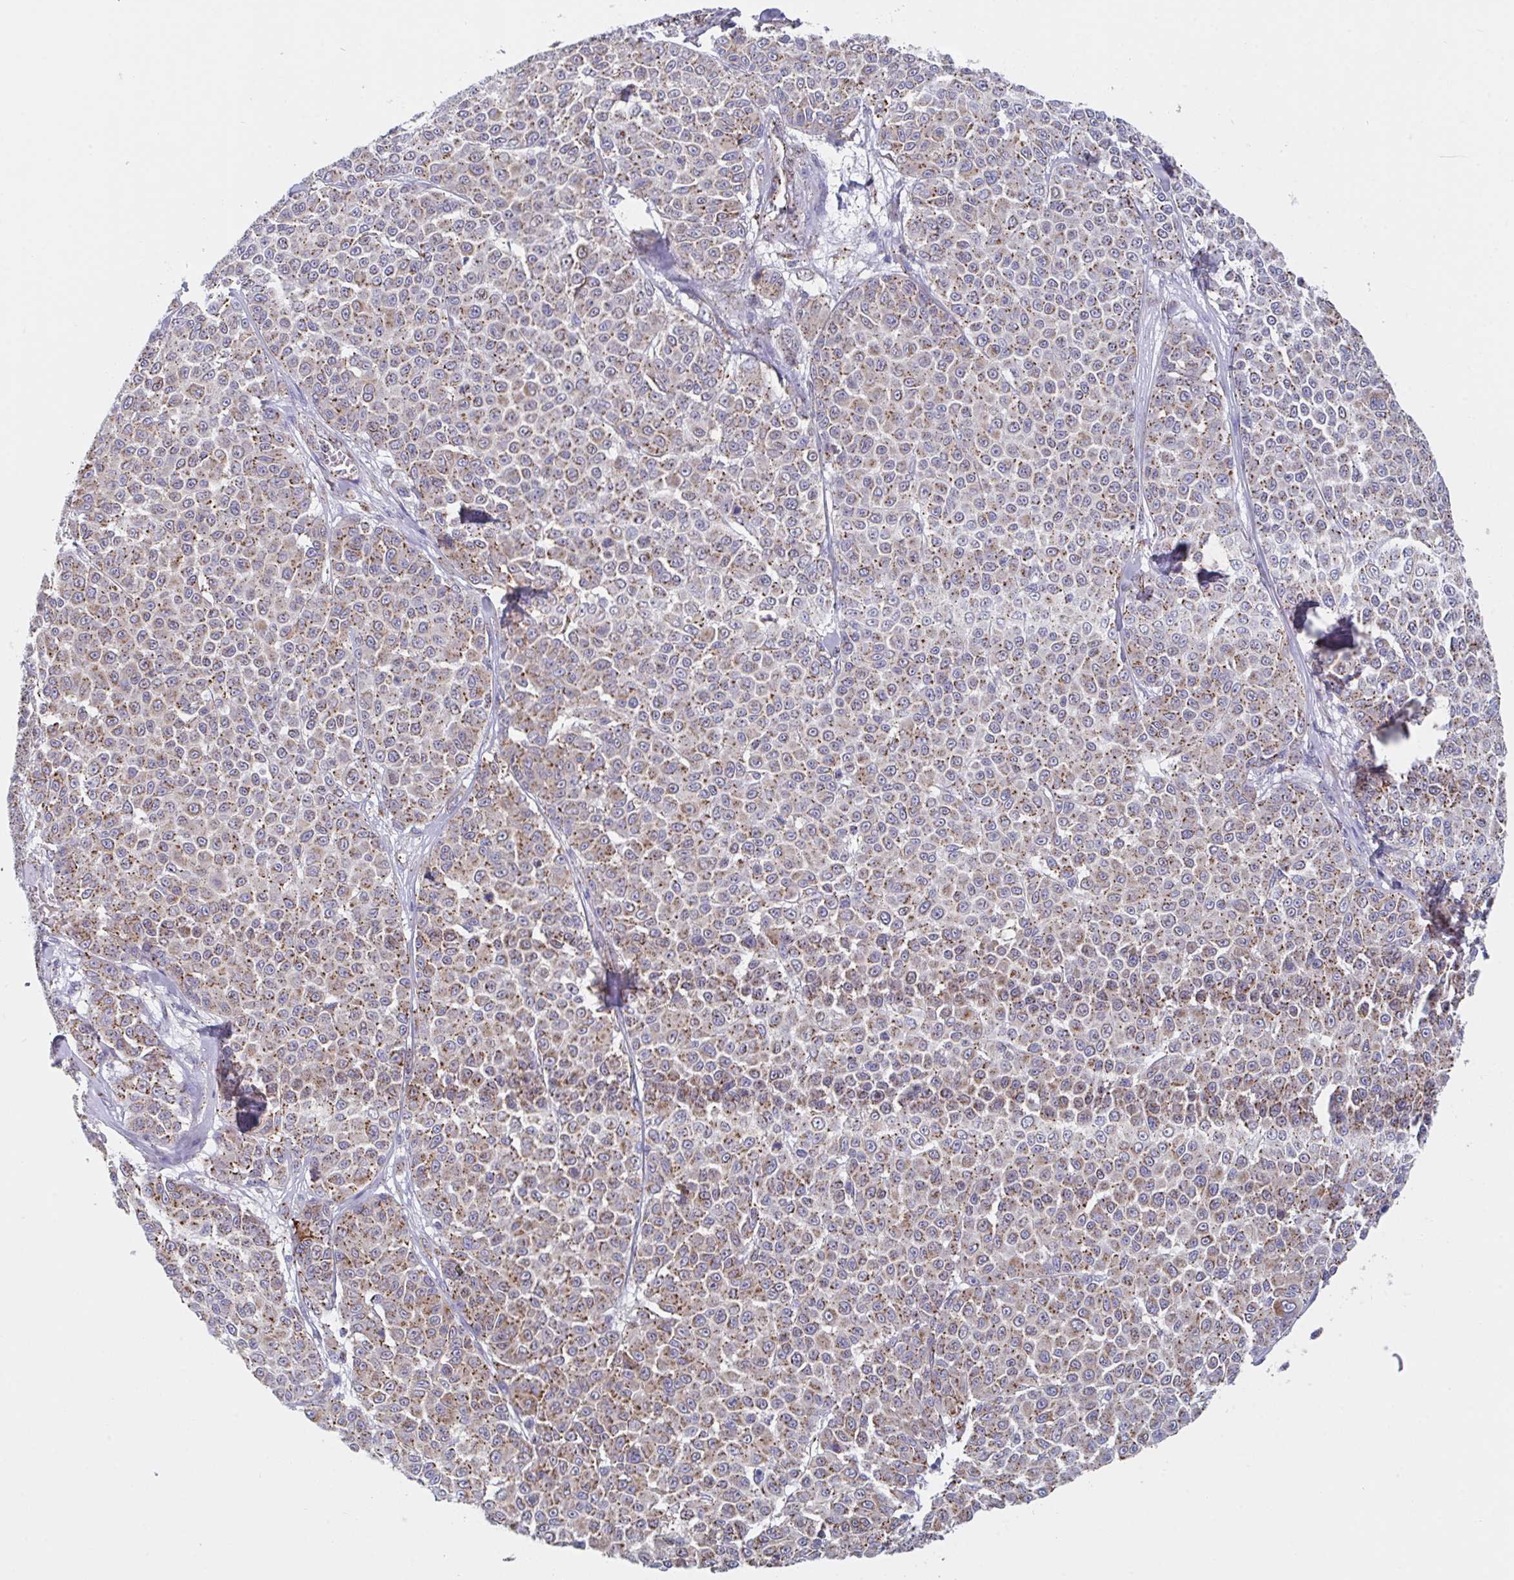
{"staining": {"intensity": "moderate", "quantity": ">75%", "location": "cytoplasmic/membranous"}, "tissue": "melanoma", "cell_type": "Tumor cells", "image_type": "cancer", "snomed": [{"axis": "morphology", "description": "Malignant melanoma, NOS"}, {"axis": "topography", "description": "Skin"}], "caption": "Immunohistochemical staining of melanoma shows moderate cytoplasmic/membranous protein positivity in about >75% of tumor cells.", "gene": "PROSER3", "patient": {"sex": "male", "age": 46}}